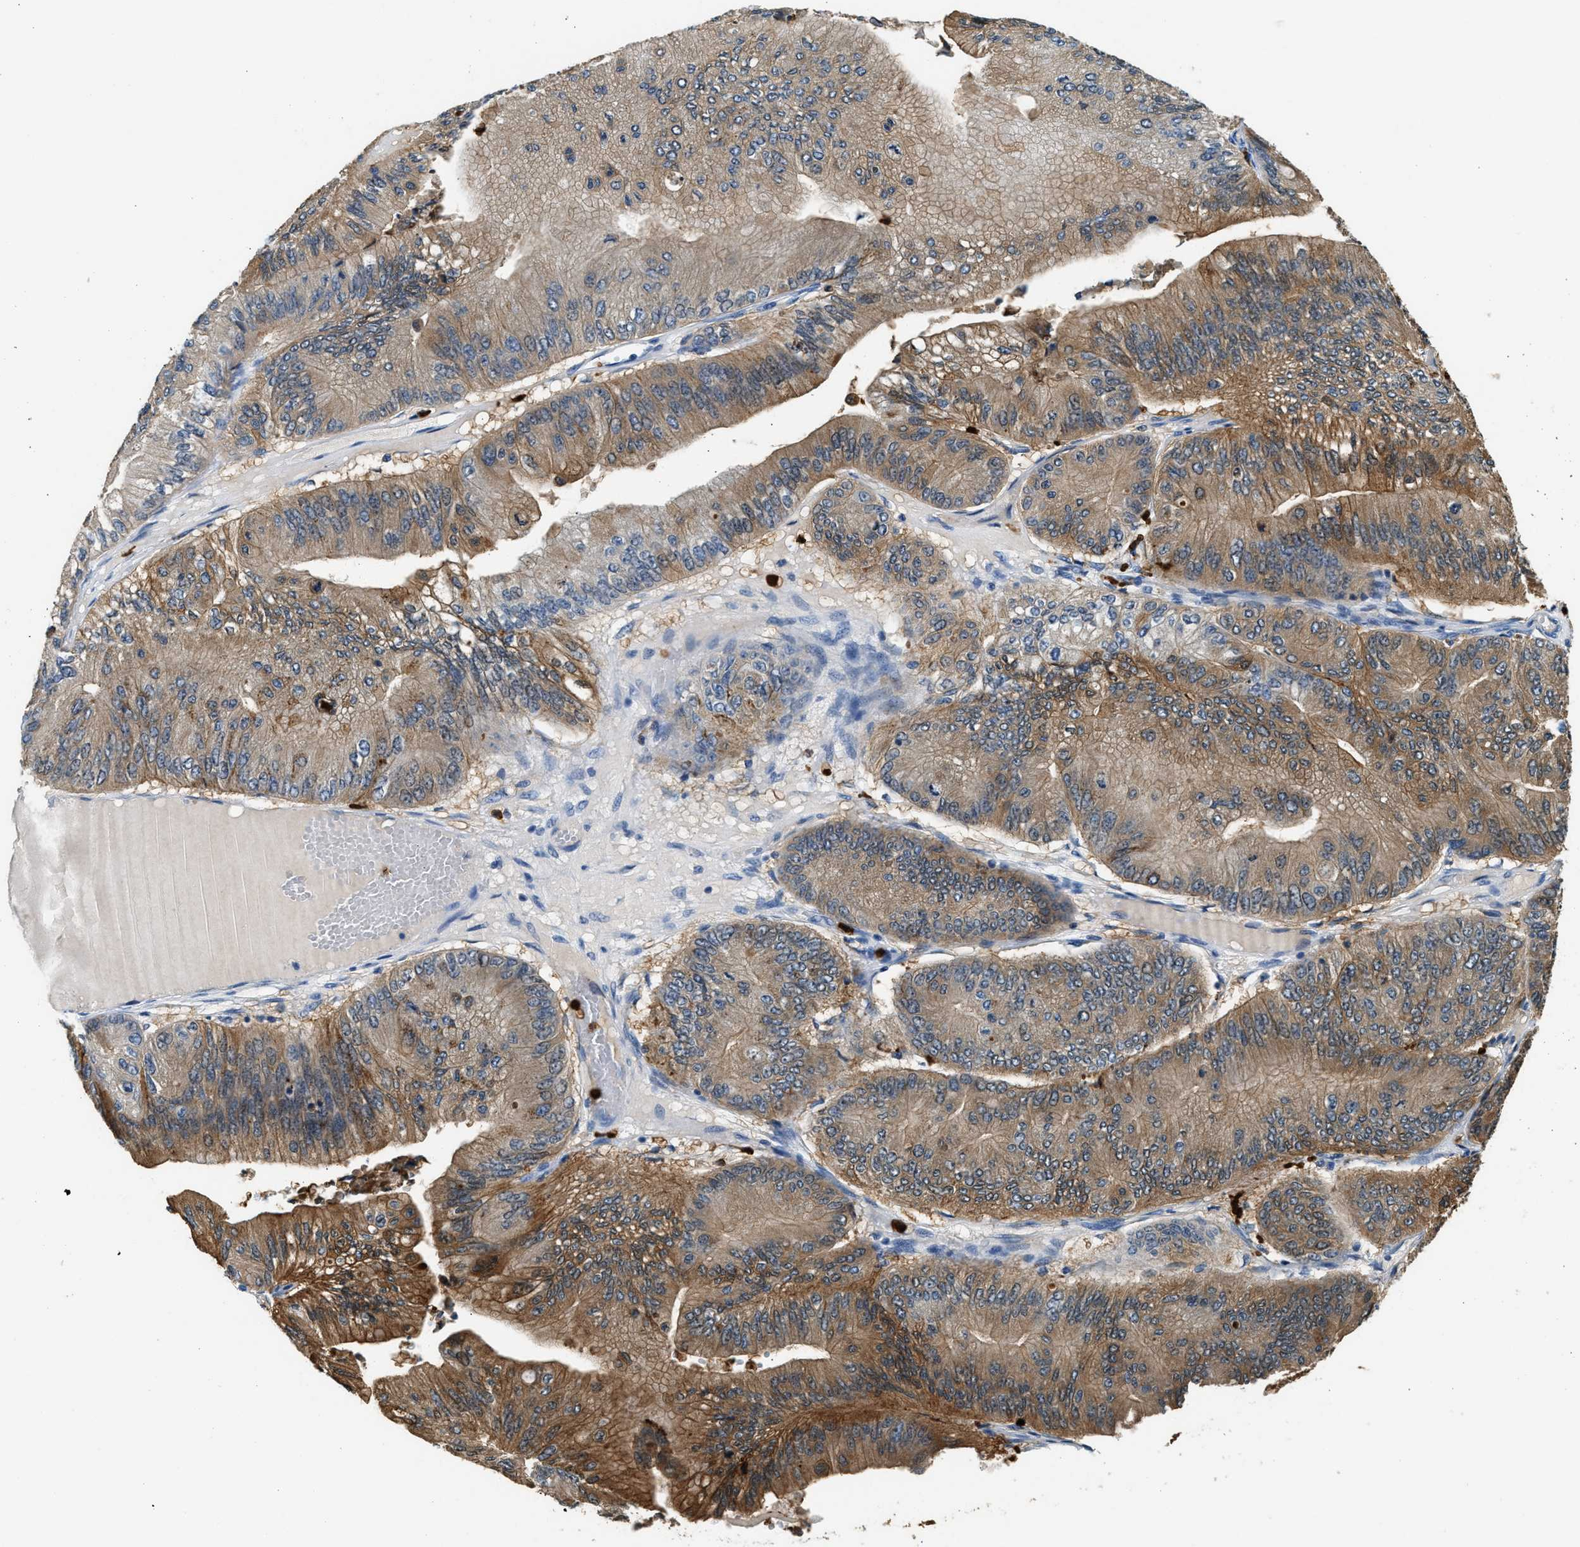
{"staining": {"intensity": "moderate", "quantity": ">75%", "location": "cytoplasmic/membranous"}, "tissue": "ovarian cancer", "cell_type": "Tumor cells", "image_type": "cancer", "snomed": [{"axis": "morphology", "description": "Cystadenocarcinoma, mucinous, NOS"}, {"axis": "topography", "description": "Ovary"}], "caption": "Ovarian cancer (mucinous cystadenocarcinoma) stained with a protein marker demonstrates moderate staining in tumor cells.", "gene": "ANXA3", "patient": {"sex": "female", "age": 61}}